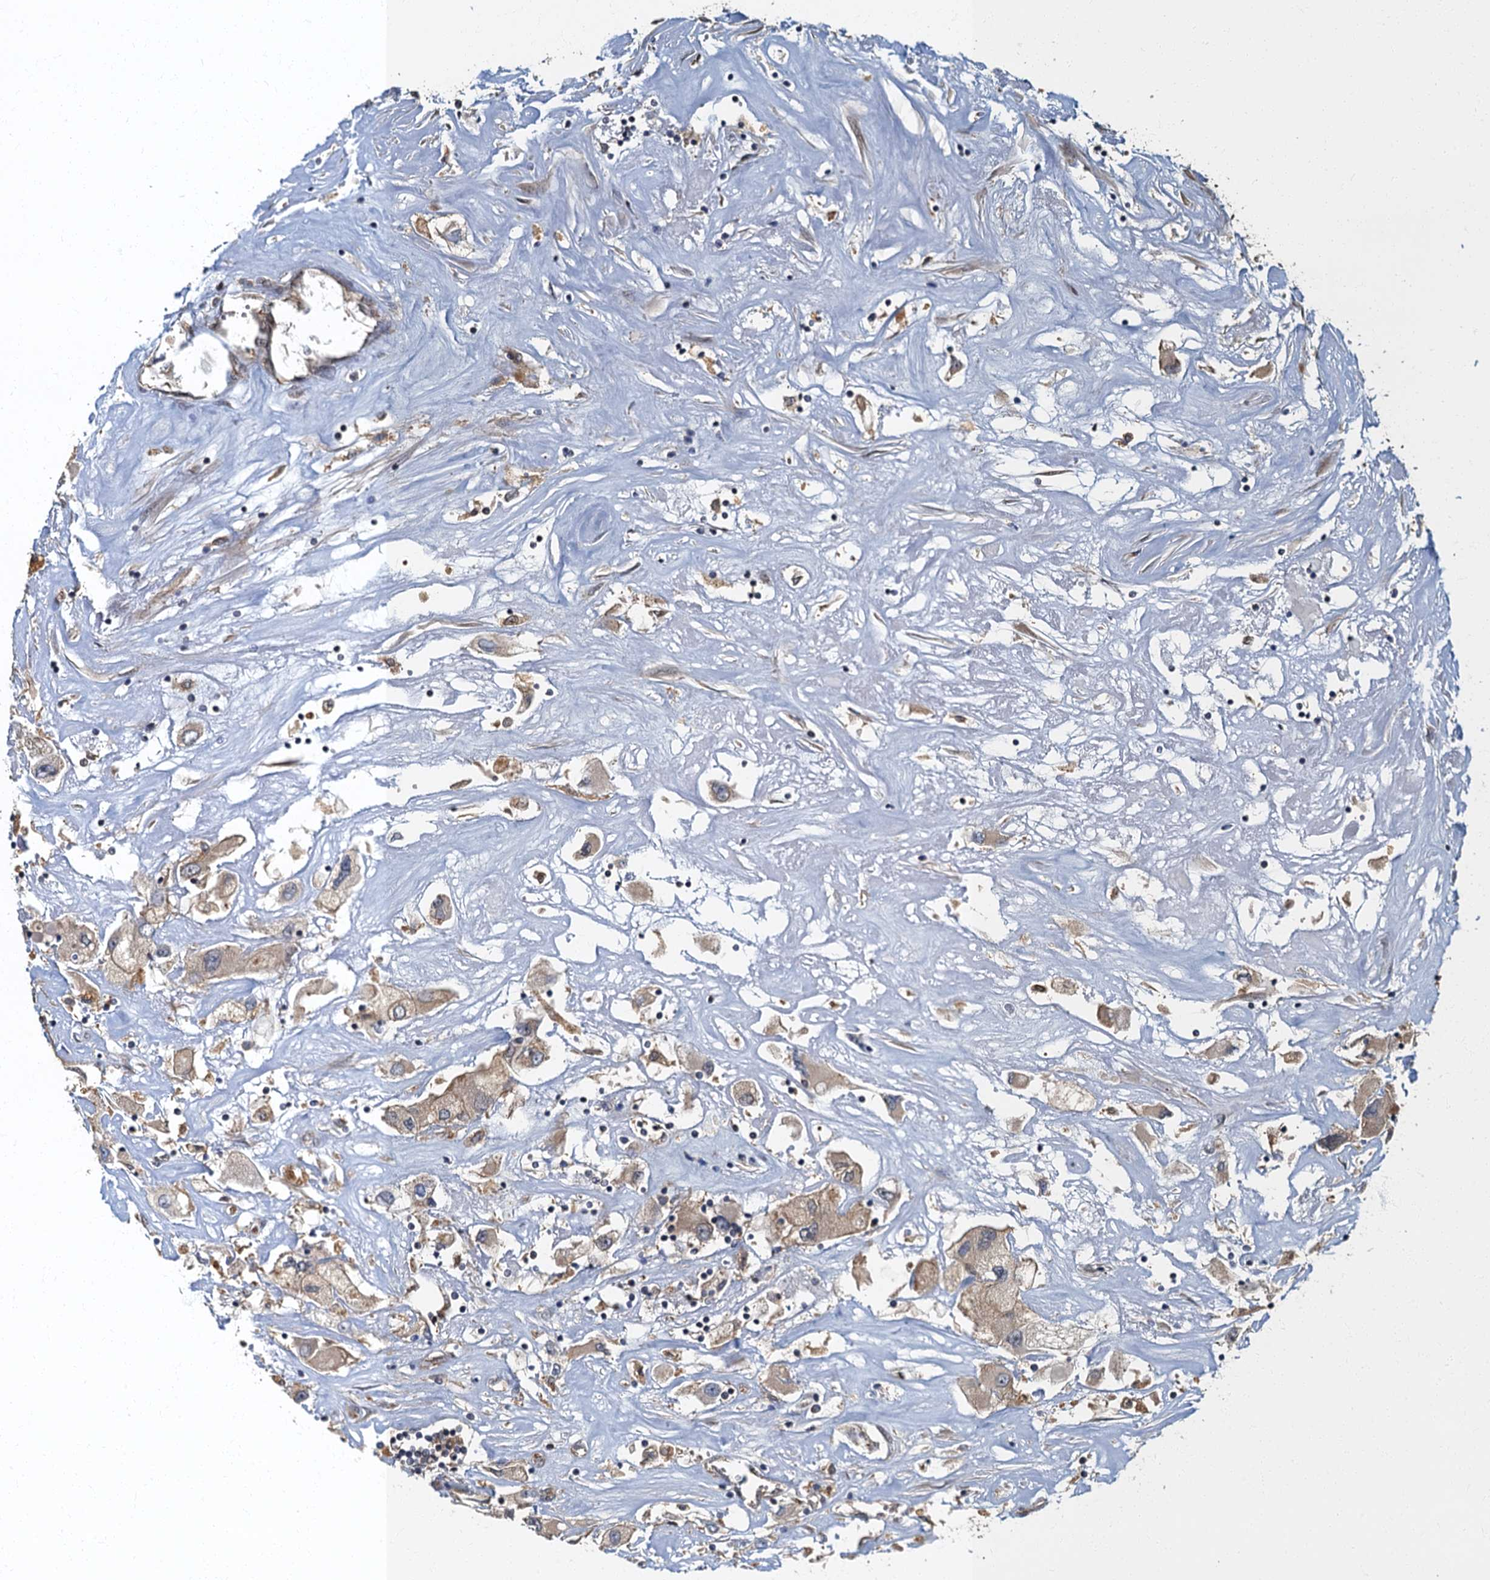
{"staining": {"intensity": "weak", "quantity": ">75%", "location": "cytoplasmic/membranous"}, "tissue": "renal cancer", "cell_type": "Tumor cells", "image_type": "cancer", "snomed": [{"axis": "morphology", "description": "Adenocarcinoma, NOS"}, {"axis": "topography", "description": "Kidney"}], "caption": "Renal cancer (adenocarcinoma) stained with a protein marker exhibits weak staining in tumor cells.", "gene": "TBCK", "patient": {"sex": "female", "age": 52}}